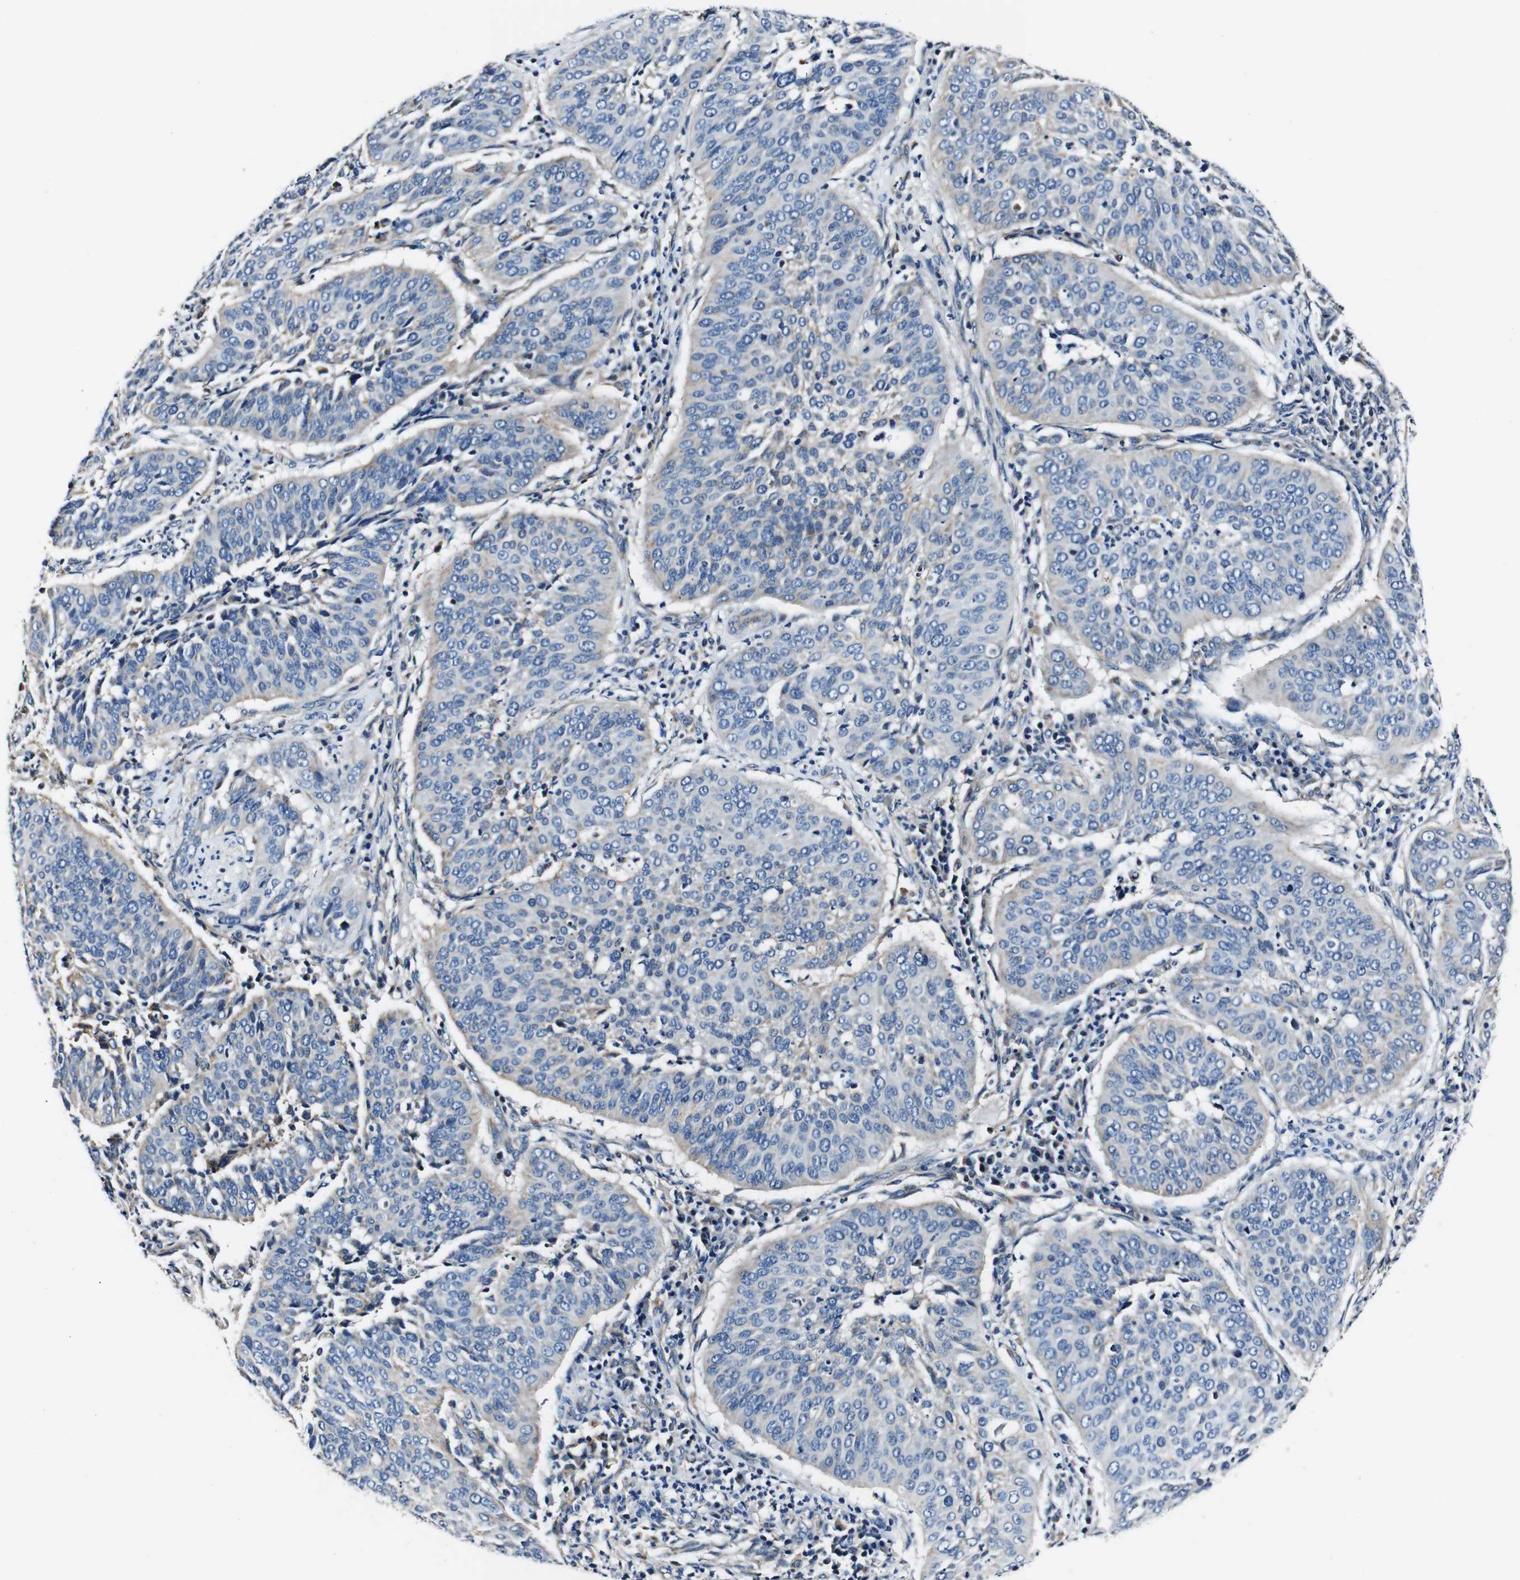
{"staining": {"intensity": "weak", "quantity": "<25%", "location": "cytoplasmic/membranous"}, "tissue": "cervical cancer", "cell_type": "Tumor cells", "image_type": "cancer", "snomed": [{"axis": "morphology", "description": "Normal tissue, NOS"}, {"axis": "morphology", "description": "Squamous cell carcinoma, NOS"}, {"axis": "topography", "description": "Cervix"}], "caption": "Immunohistochemistry image of neoplastic tissue: human cervical cancer stained with DAB demonstrates no significant protein positivity in tumor cells. (DAB immunohistochemistry, high magnification).", "gene": "HK1", "patient": {"sex": "female", "age": 39}}